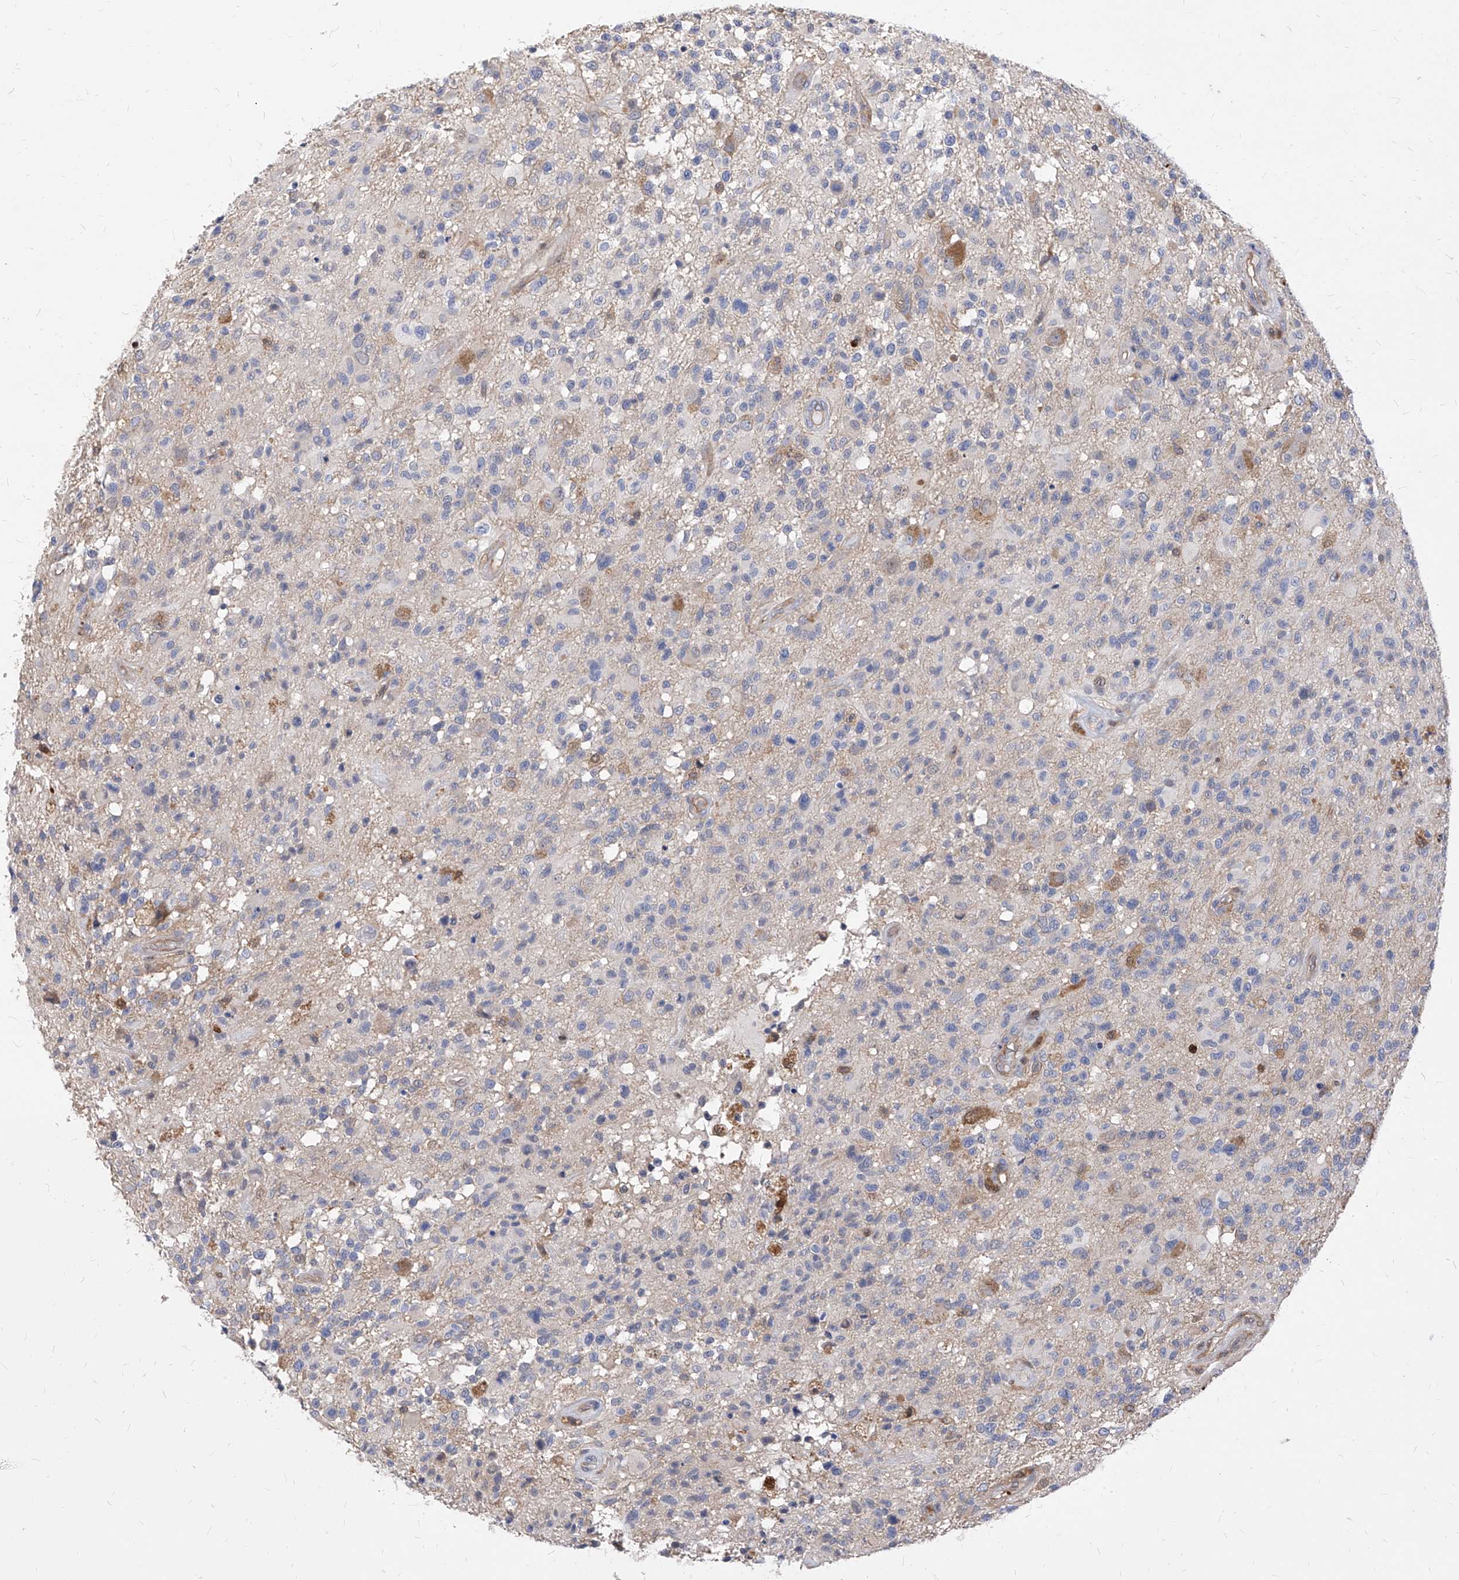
{"staining": {"intensity": "negative", "quantity": "none", "location": "none"}, "tissue": "glioma", "cell_type": "Tumor cells", "image_type": "cancer", "snomed": [{"axis": "morphology", "description": "Glioma, malignant, High grade"}, {"axis": "morphology", "description": "Glioblastoma, NOS"}, {"axis": "topography", "description": "Brain"}], "caption": "This is a photomicrograph of immunohistochemistry staining of glioblastoma, which shows no positivity in tumor cells. The staining is performed using DAB brown chromogen with nuclei counter-stained in using hematoxylin.", "gene": "ABRACL", "patient": {"sex": "male", "age": 60}}